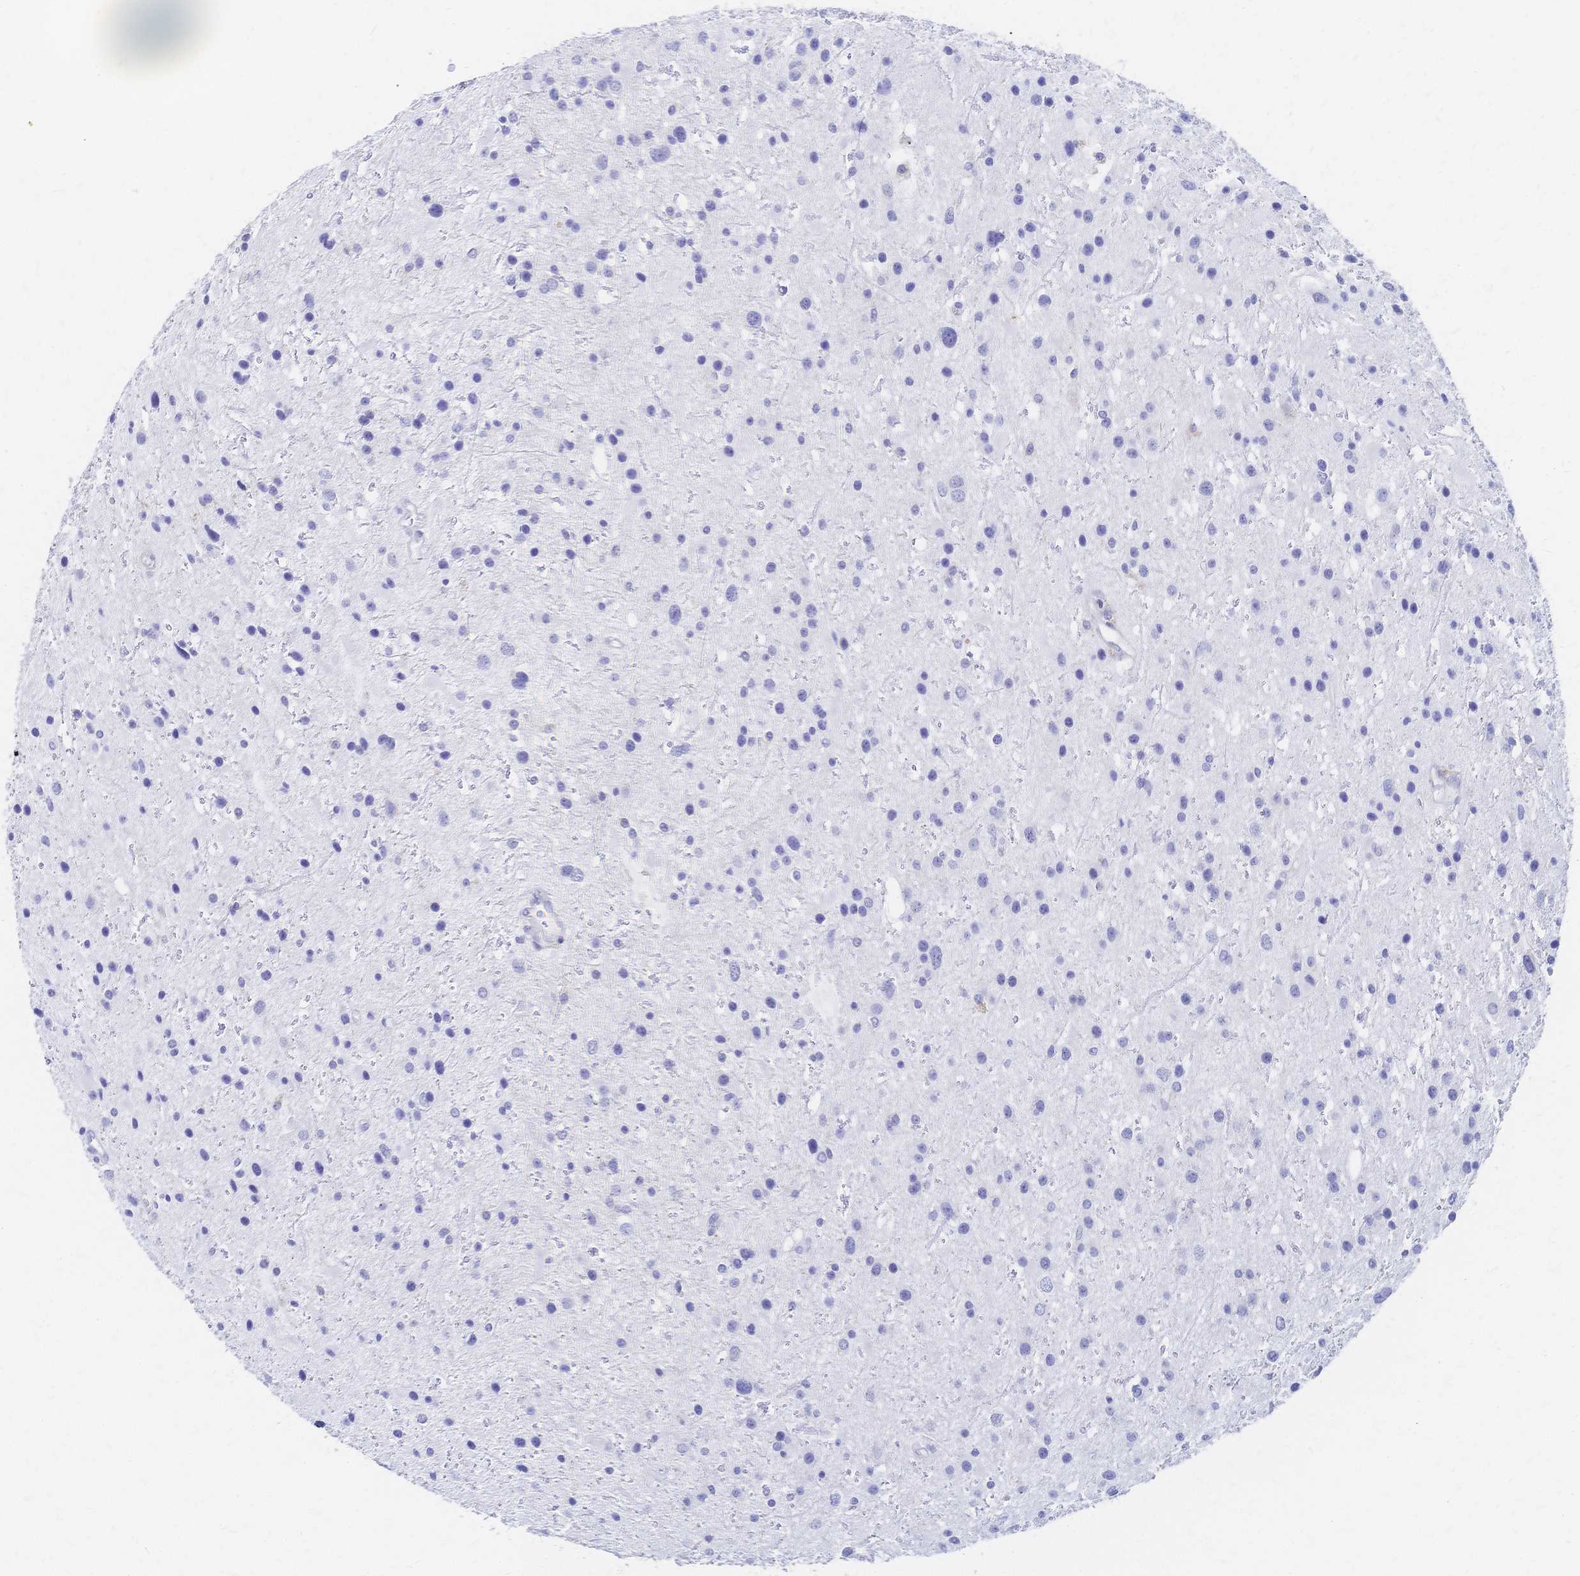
{"staining": {"intensity": "negative", "quantity": "none", "location": "none"}, "tissue": "glioma", "cell_type": "Tumor cells", "image_type": "cancer", "snomed": [{"axis": "morphology", "description": "Glioma, malignant, Low grade"}, {"axis": "topography", "description": "Brain"}], "caption": "IHC photomicrograph of neoplastic tissue: glioma stained with DAB (3,3'-diaminobenzidine) exhibits no significant protein staining in tumor cells.", "gene": "SLC5A1", "patient": {"sex": "female", "age": 32}}